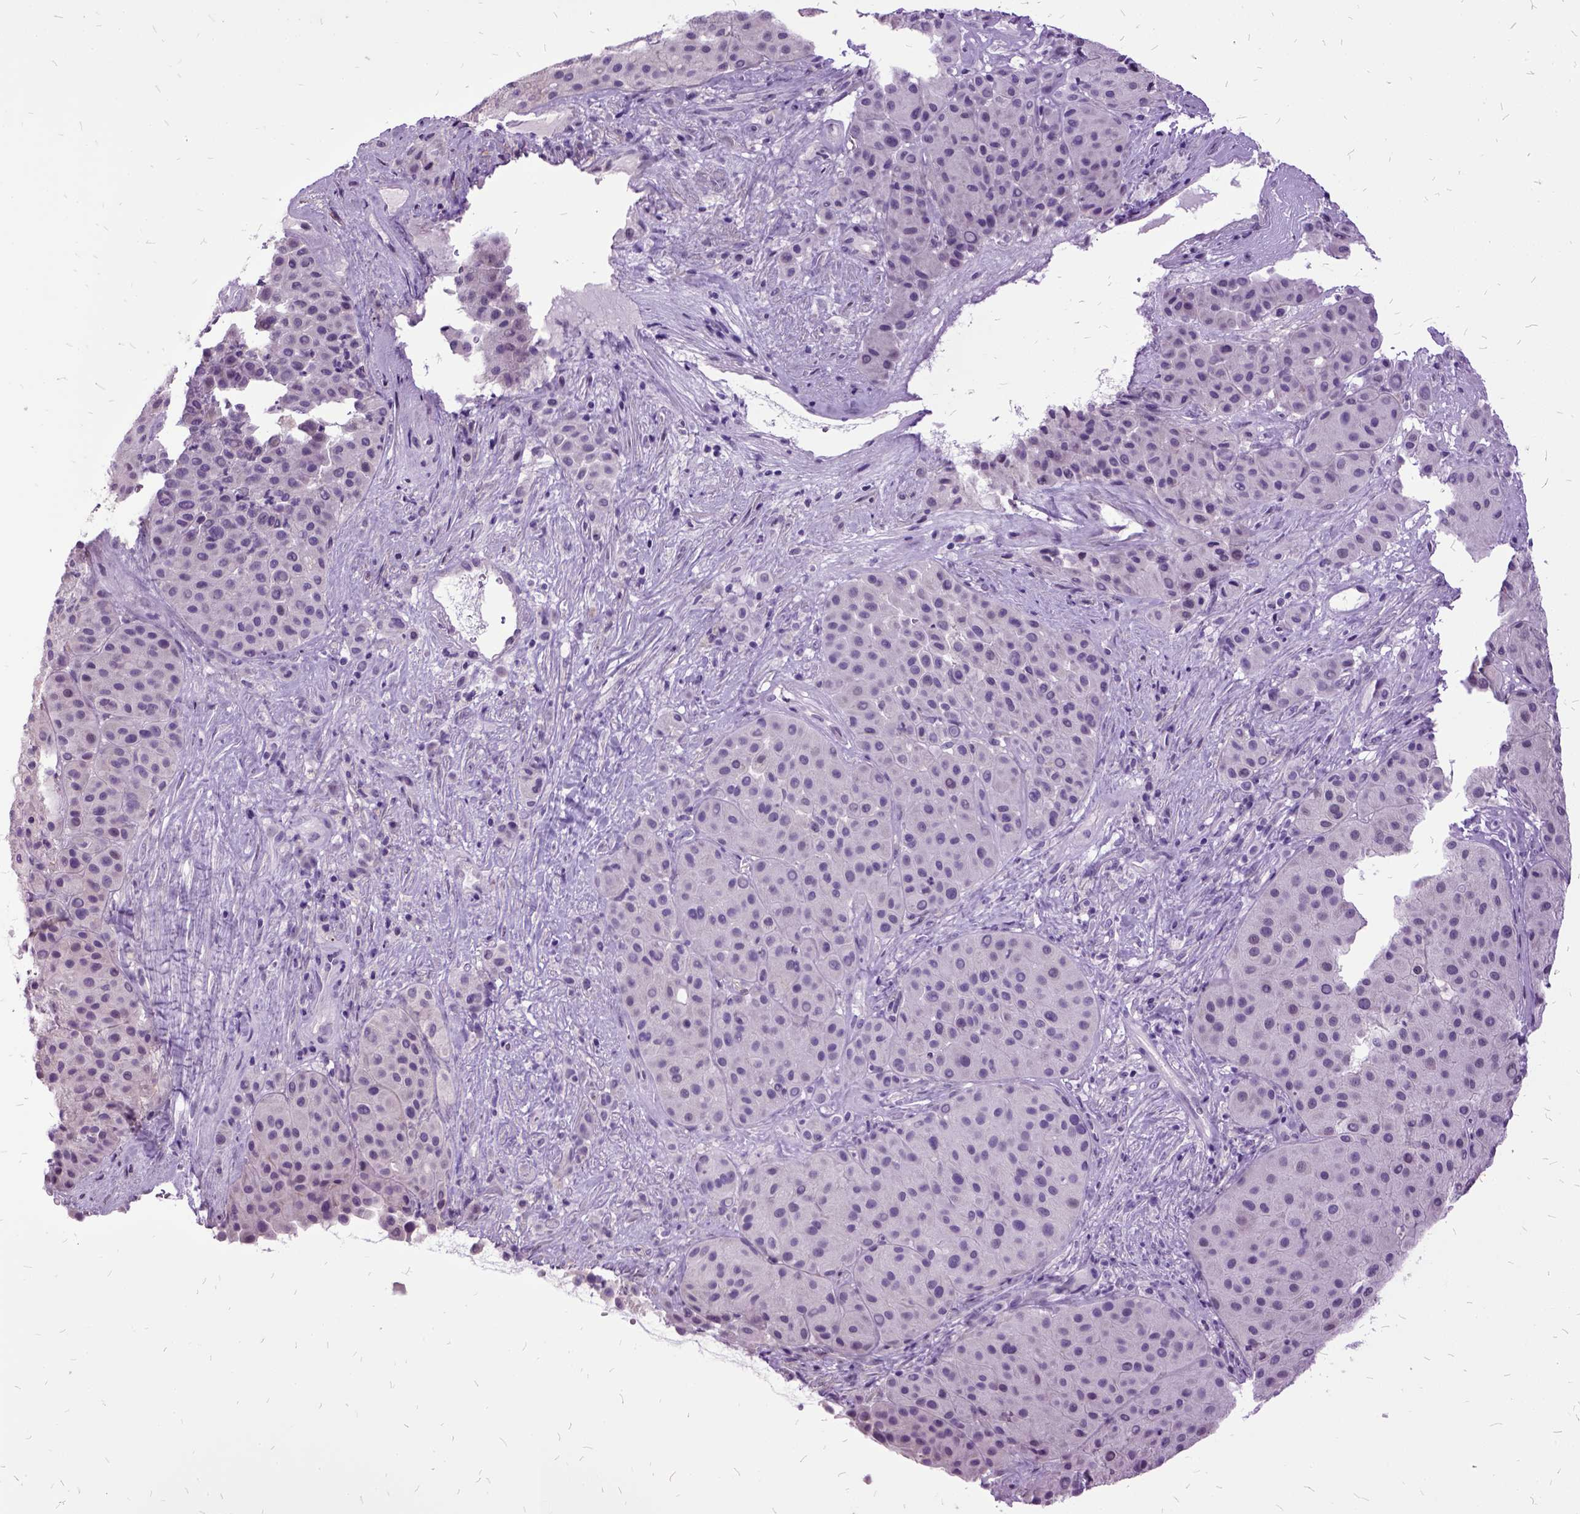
{"staining": {"intensity": "negative", "quantity": "none", "location": "none"}, "tissue": "melanoma", "cell_type": "Tumor cells", "image_type": "cancer", "snomed": [{"axis": "morphology", "description": "Malignant melanoma, Metastatic site"}, {"axis": "topography", "description": "Smooth muscle"}], "caption": "Immunohistochemistry (IHC) photomicrograph of malignant melanoma (metastatic site) stained for a protein (brown), which displays no positivity in tumor cells. (Brightfield microscopy of DAB (3,3'-diaminobenzidine) immunohistochemistry (IHC) at high magnification).", "gene": "MME", "patient": {"sex": "male", "age": 41}}